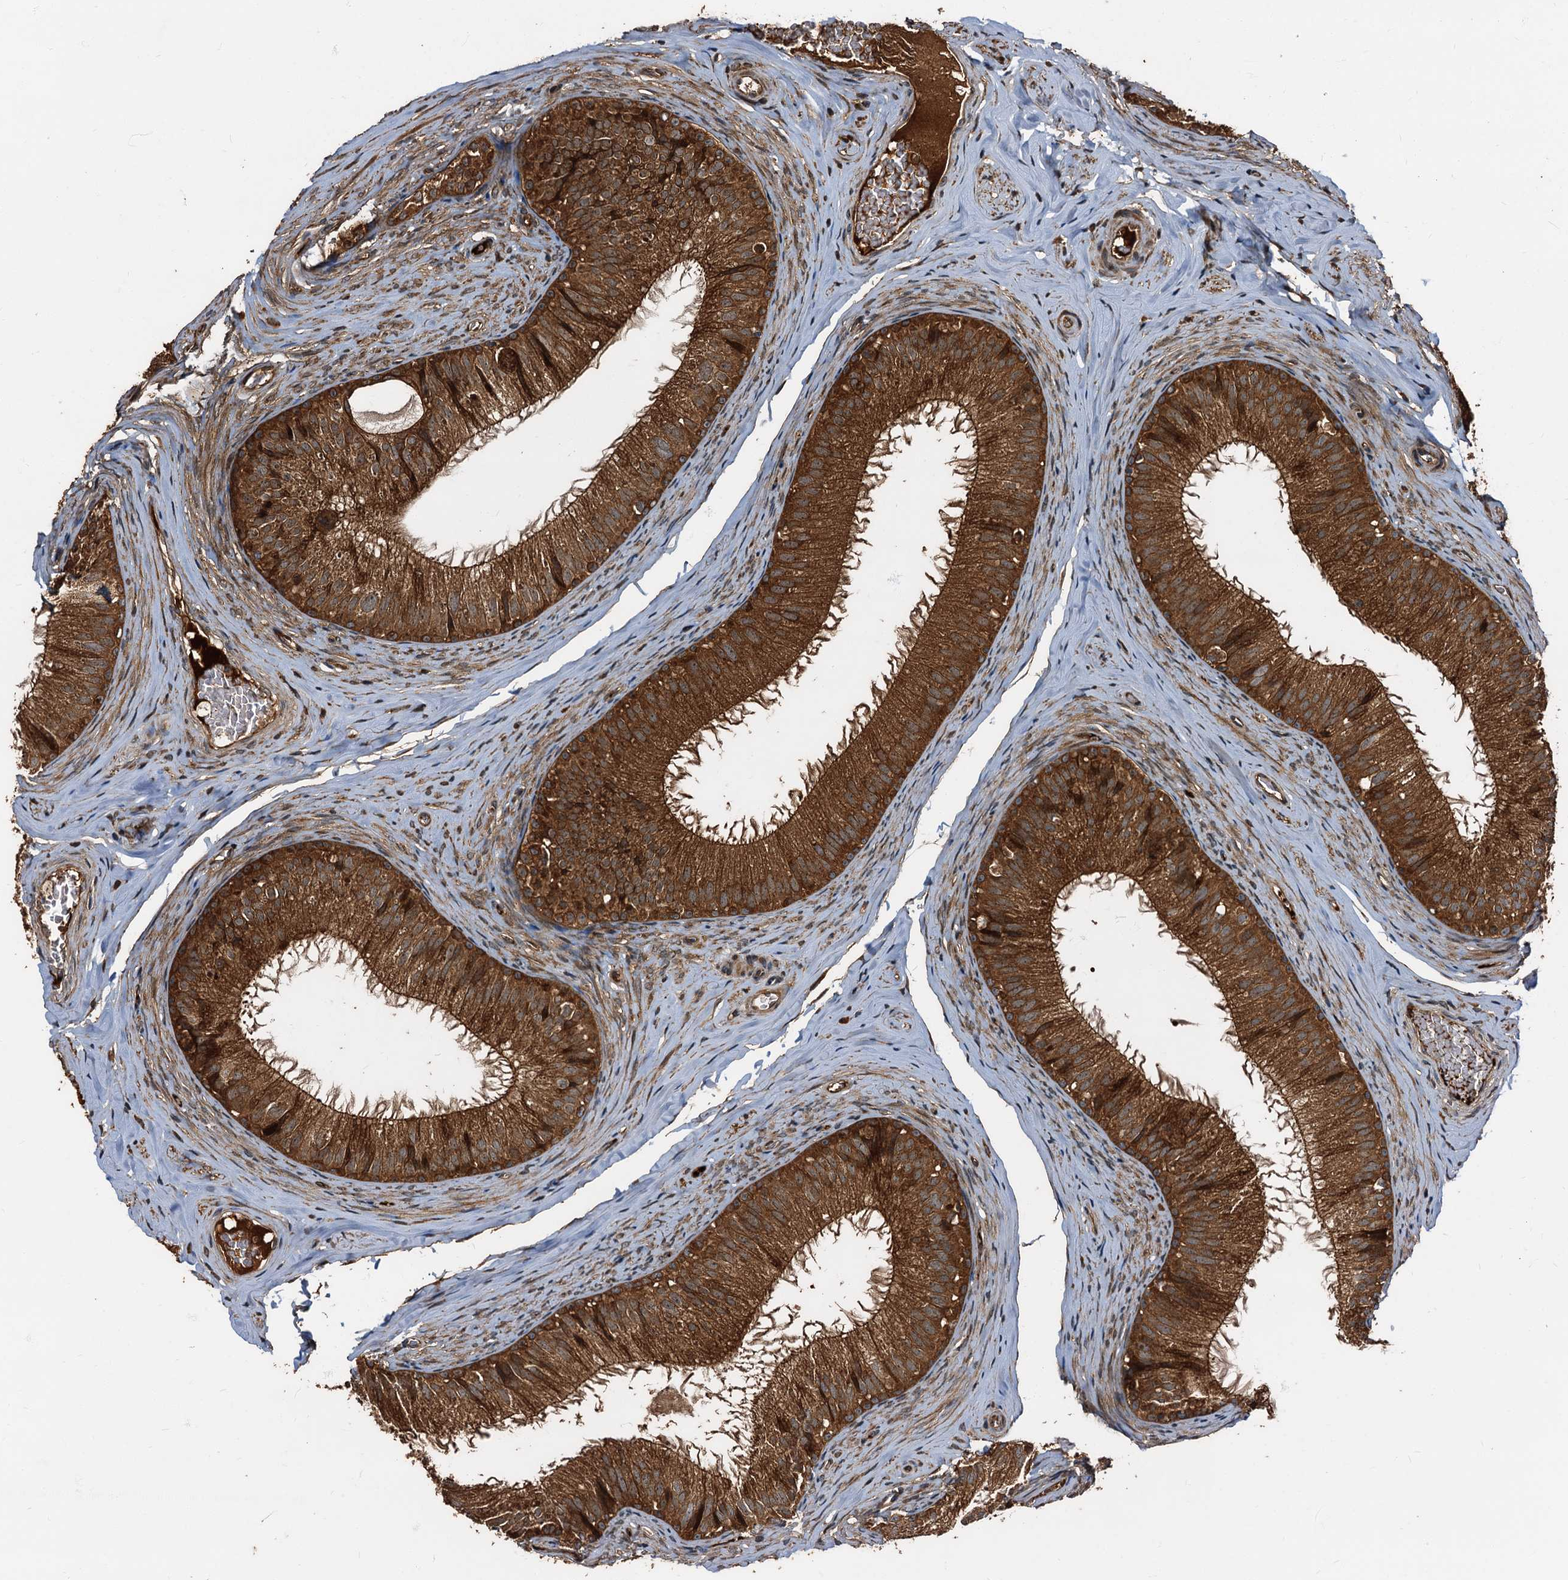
{"staining": {"intensity": "strong", "quantity": ">75%", "location": "cytoplasmic/membranous"}, "tissue": "epididymis", "cell_type": "Glandular cells", "image_type": "normal", "snomed": [{"axis": "morphology", "description": "Normal tissue, NOS"}, {"axis": "topography", "description": "Epididymis"}], "caption": "High-magnification brightfield microscopy of benign epididymis stained with DAB (brown) and counterstained with hematoxylin (blue). glandular cells exhibit strong cytoplasmic/membranous positivity is seen in about>75% of cells.", "gene": "PEX5", "patient": {"sex": "male", "age": 34}}